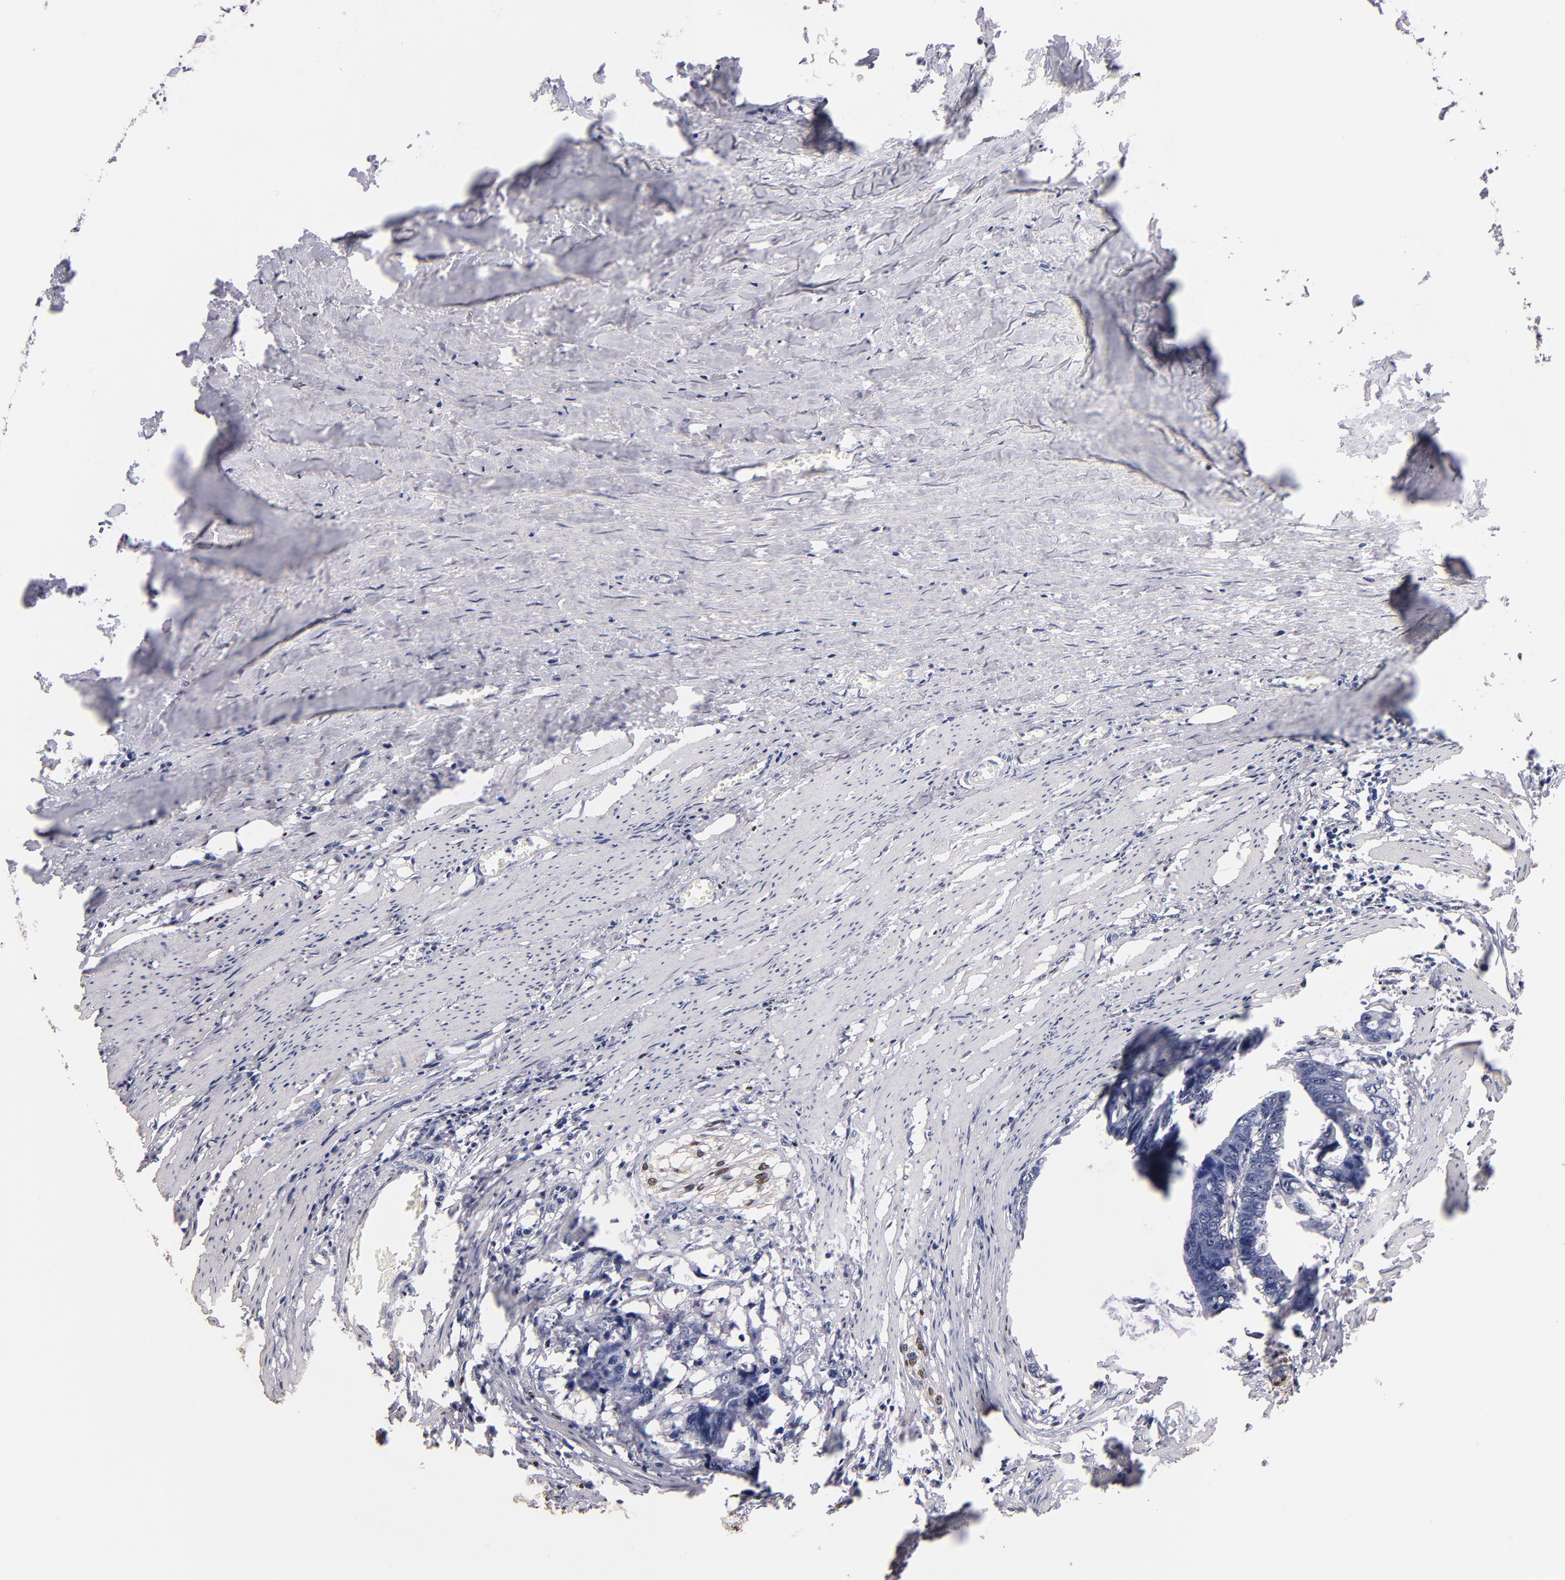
{"staining": {"intensity": "negative", "quantity": "none", "location": "none"}, "tissue": "colorectal cancer", "cell_type": "Tumor cells", "image_type": "cancer", "snomed": [{"axis": "morphology", "description": "Adenocarcinoma, NOS"}, {"axis": "topography", "description": "Colon"}], "caption": "A histopathology image of colorectal adenocarcinoma stained for a protein shows no brown staining in tumor cells.", "gene": "SOX10", "patient": {"sex": "female", "age": 55}}